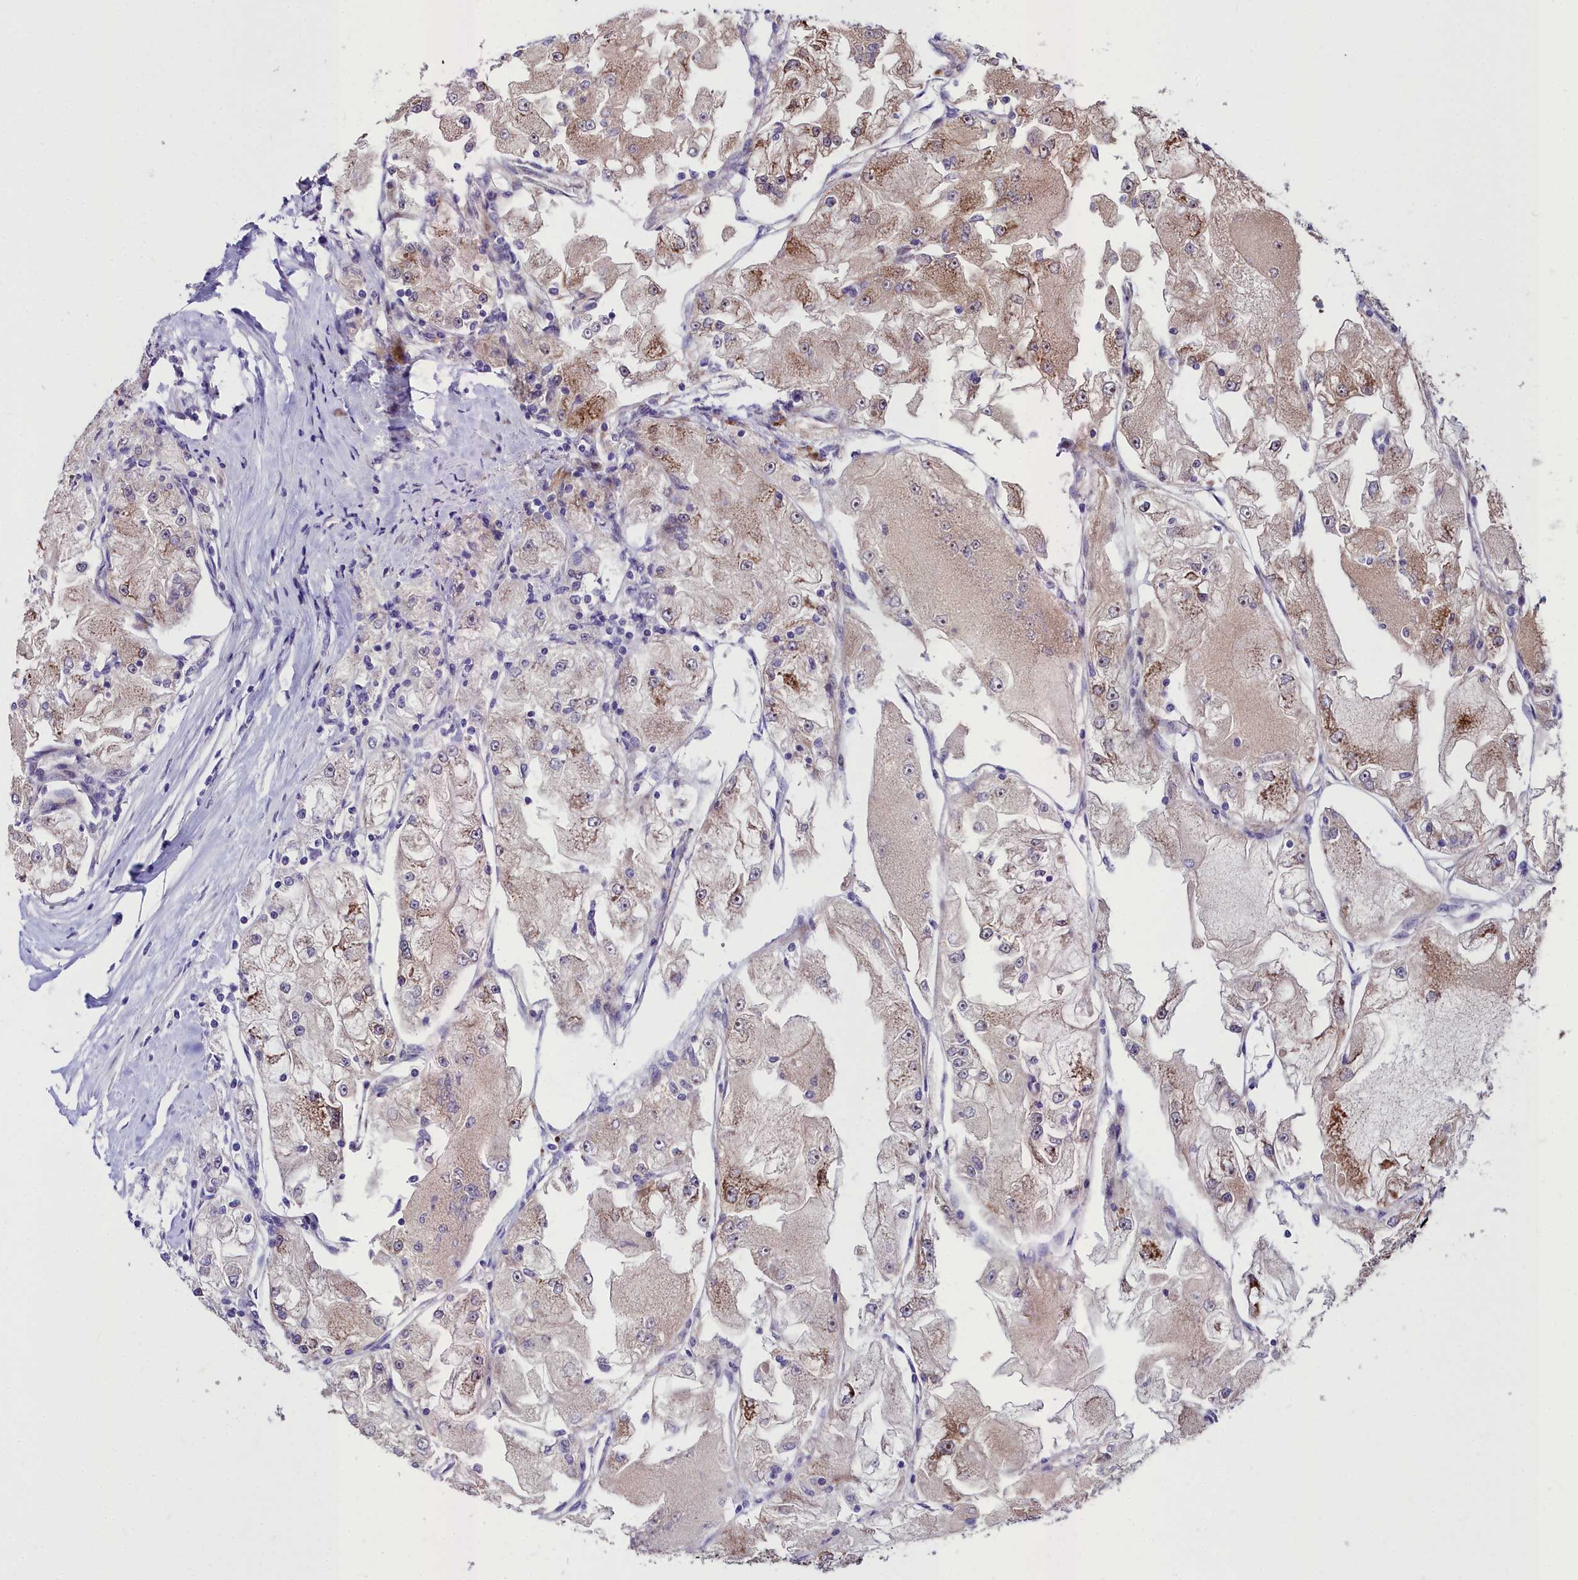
{"staining": {"intensity": "moderate", "quantity": "<25%", "location": "cytoplasmic/membranous"}, "tissue": "renal cancer", "cell_type": "Tumor cells", "image_type": "cancer", "snomed": [{"axis": "morphology", "description": "Adenocarcinoma, NOS"}, {"axis": "topography", "description": "Kidney"}], "caption": "IHC photomicrograph of human renal cancer (adenocarcinoma) stained for a protein (brown), which displays low levels of moderate cytoplasmic/membranous expression in about <25% of tumor cells.", "gene": "CYP4F11", "patient": {"sex": "female", "age": 72}}